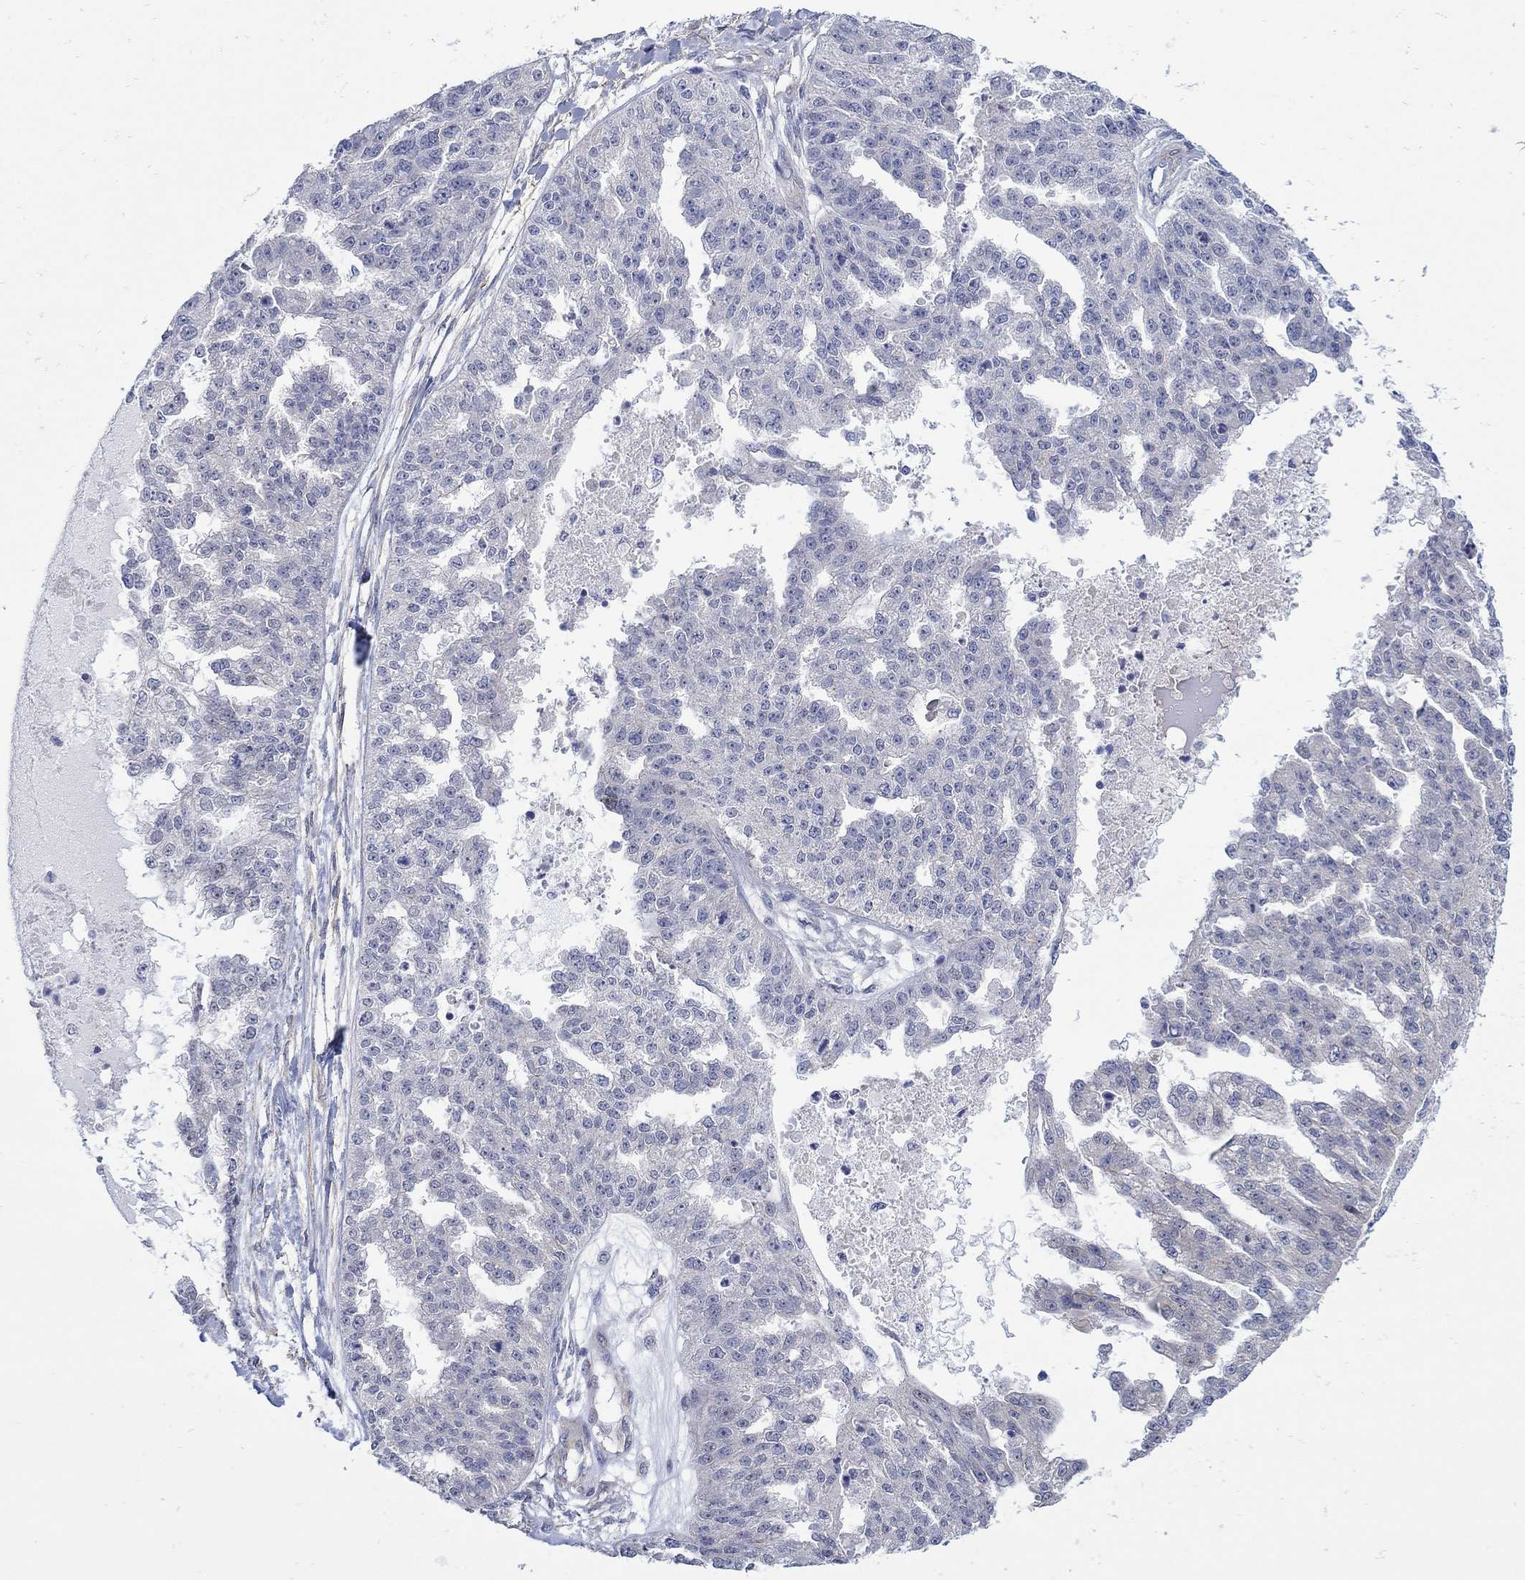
{"staining": {"intensity": "negative", "quantity": "none", "location": "none"}, "tissue": "ovarian cancer", "cell_type": "Tumor cells", "image_type": "cancer", "snomed": [{"axis": "morphology", "description": "Cystadenocarcinoma, serous, NOS"}, {"axis": "topography", "description": "Ovary"}], "caption": "Photomicrograph shows no protein positivity in tumor cells of ovarian cancer tissue. (DAB (3,3'-diaminobenzidine) immunohistochemistry visualized using brightfield microscopy, high magnification).", "gene": "SCN7A", "patient": {"sex": "female", "age": 58}}